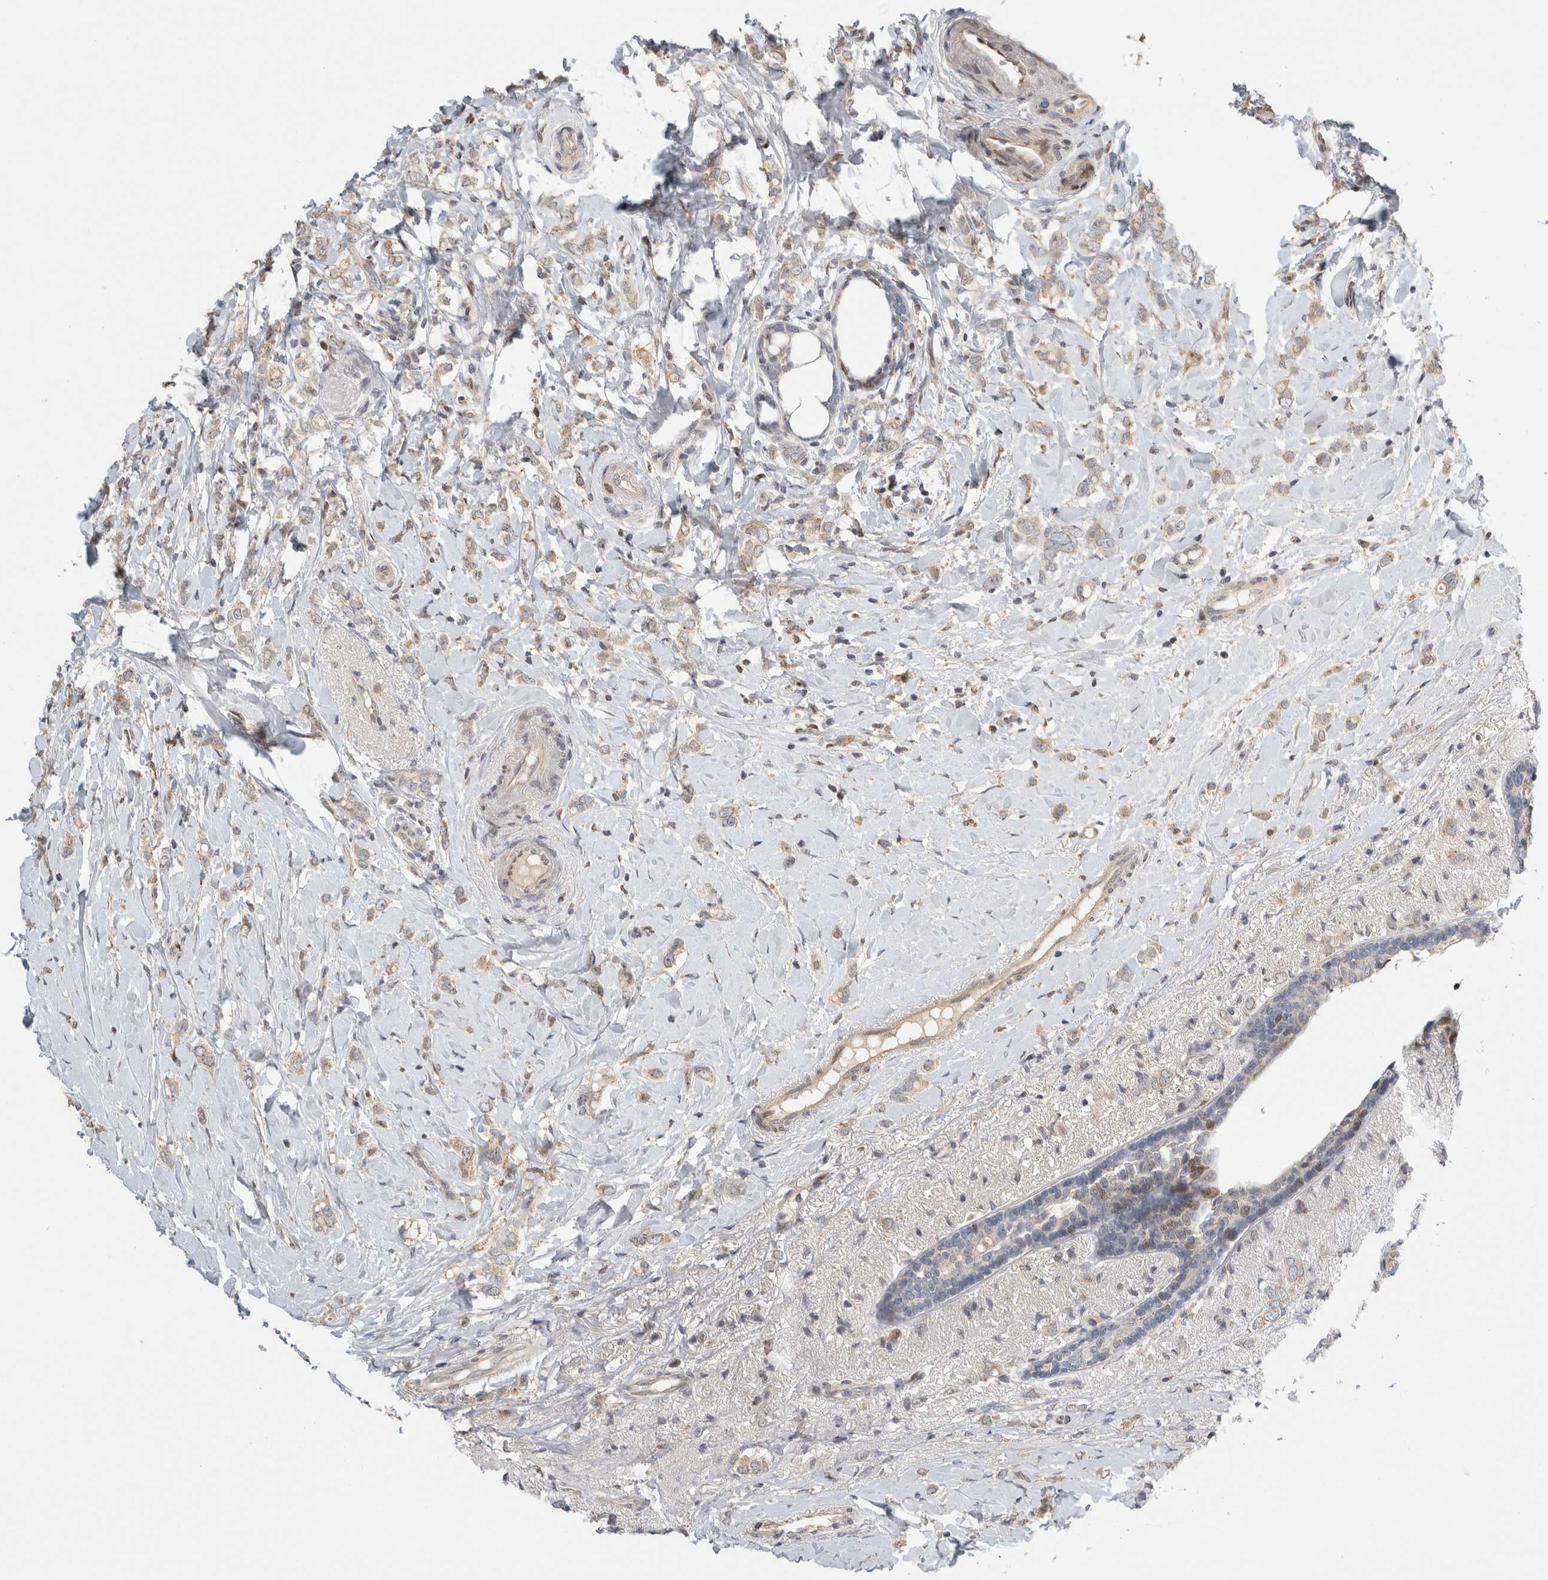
{"staining": {"intensity": "weak", "quantity": "<25%", "location": "cytoplasmic/membranous"}, "tissue": "breast cancer", "cell_type": "Tumor cells", "image_type": "cancer", "snomed": [{"axis": "morphology", "description": "Normal tissue, NOS"}, {"axis": "morphology", "description": "Lobular carcinoma"}, {"axis": "topography", "description": "Breast"}], "caption": "A histopathology image of human breast lobular carcinoma is negative for staining in tumor cells. (Brightfield microscopy of DAB immunohistochemistry at high magnification).", "gene": "C8orf58", "patient": {"sex": "female", "age": 47}}